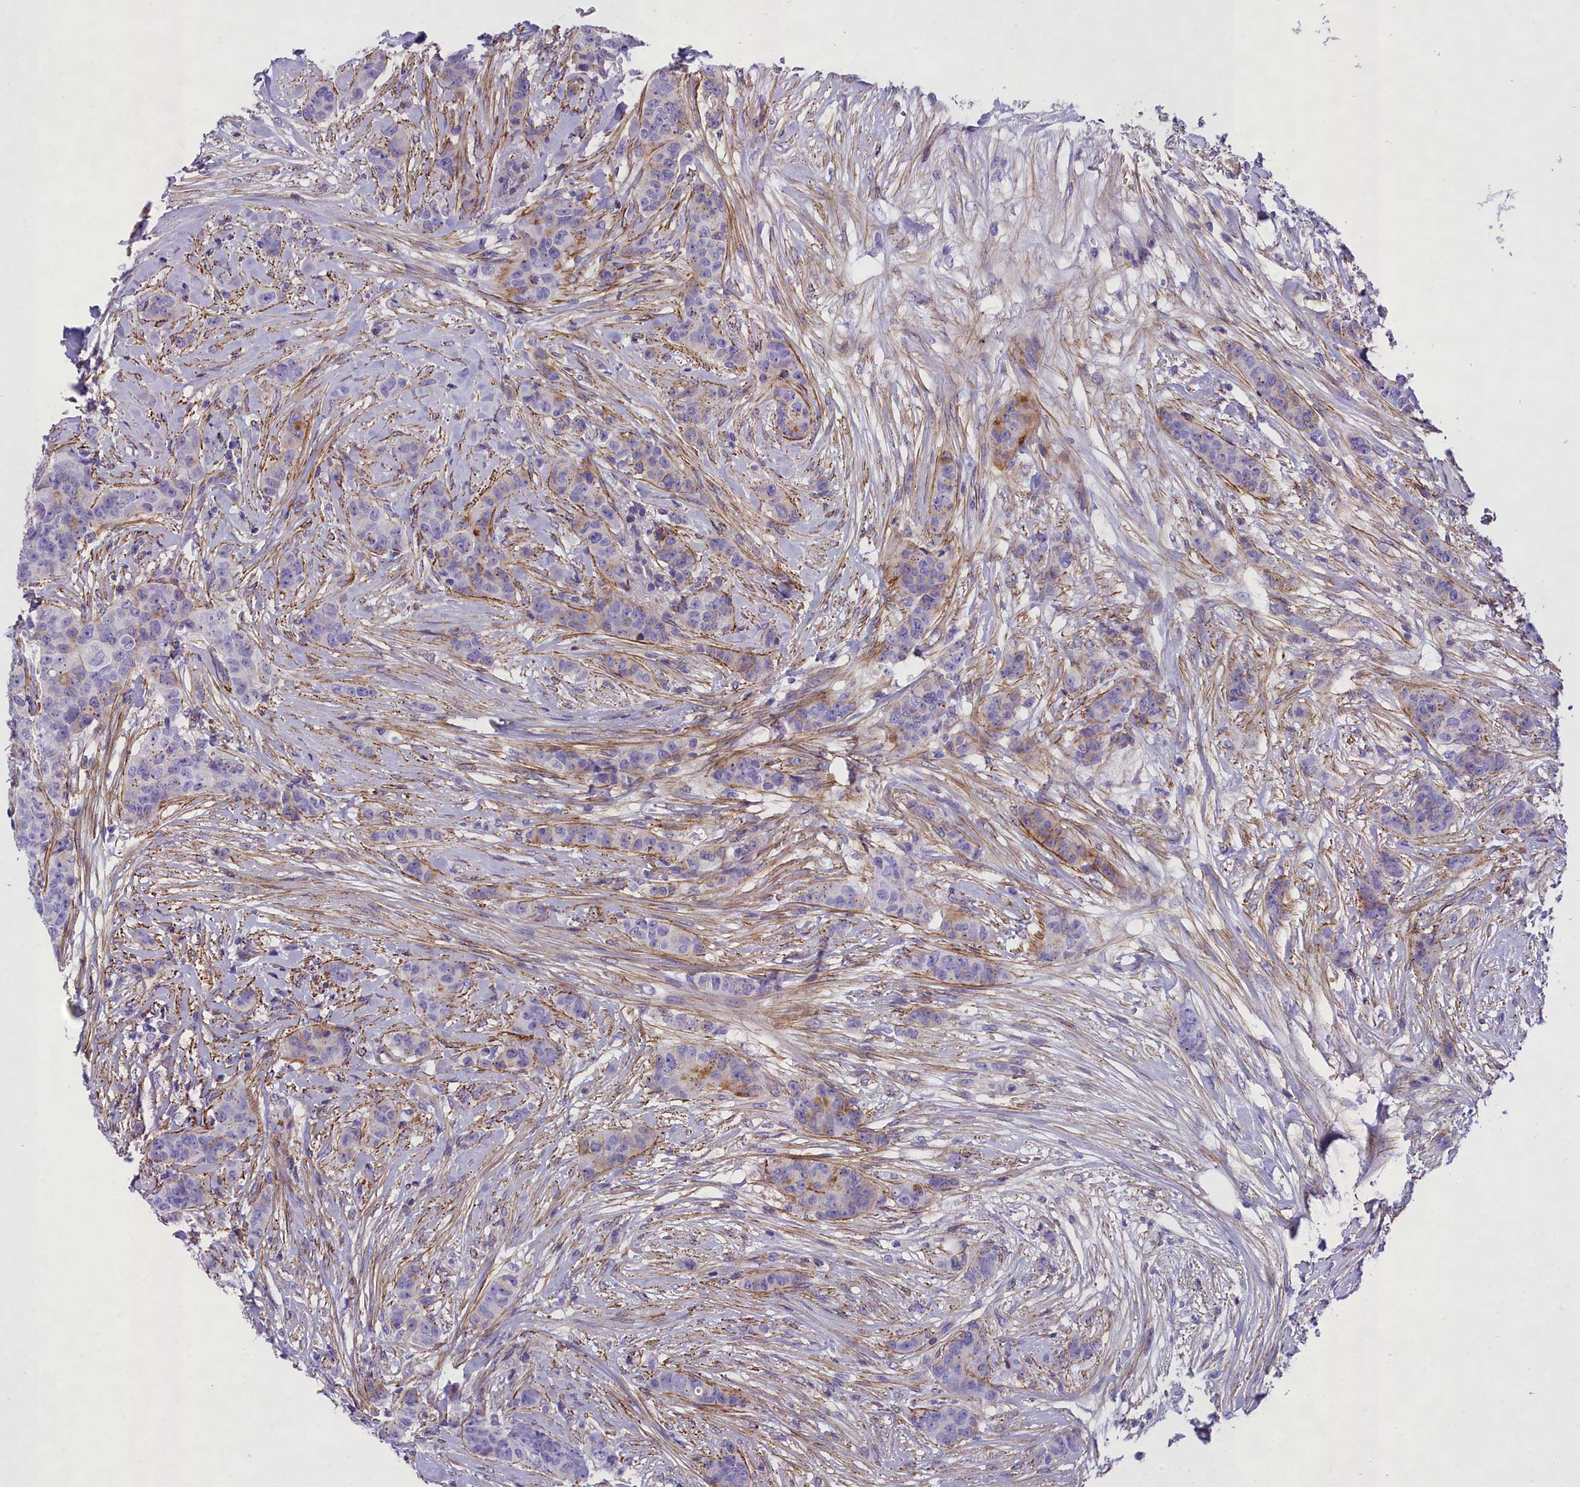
{"staining": {"intensity": "weak", "quantity": "<25%", "location": "cytoplasmic/membranous"}, "tissue": "breast cancer", "cell_type": "Tumor cells", "image_type": "cancer", "snomed": [{"axis": "morphology", "description": "Duct carcinoma"}, {"axis": "topography", "description": "Breast"}], "caption": "Immunohistochemistry photomicrograph of human breast cancer (intraductal carcinoma) stained for a protein (brown), which displays no expression in tumor cells.", "gene": "GFRA1", "patient": {"sex": "female", "age": 40}}